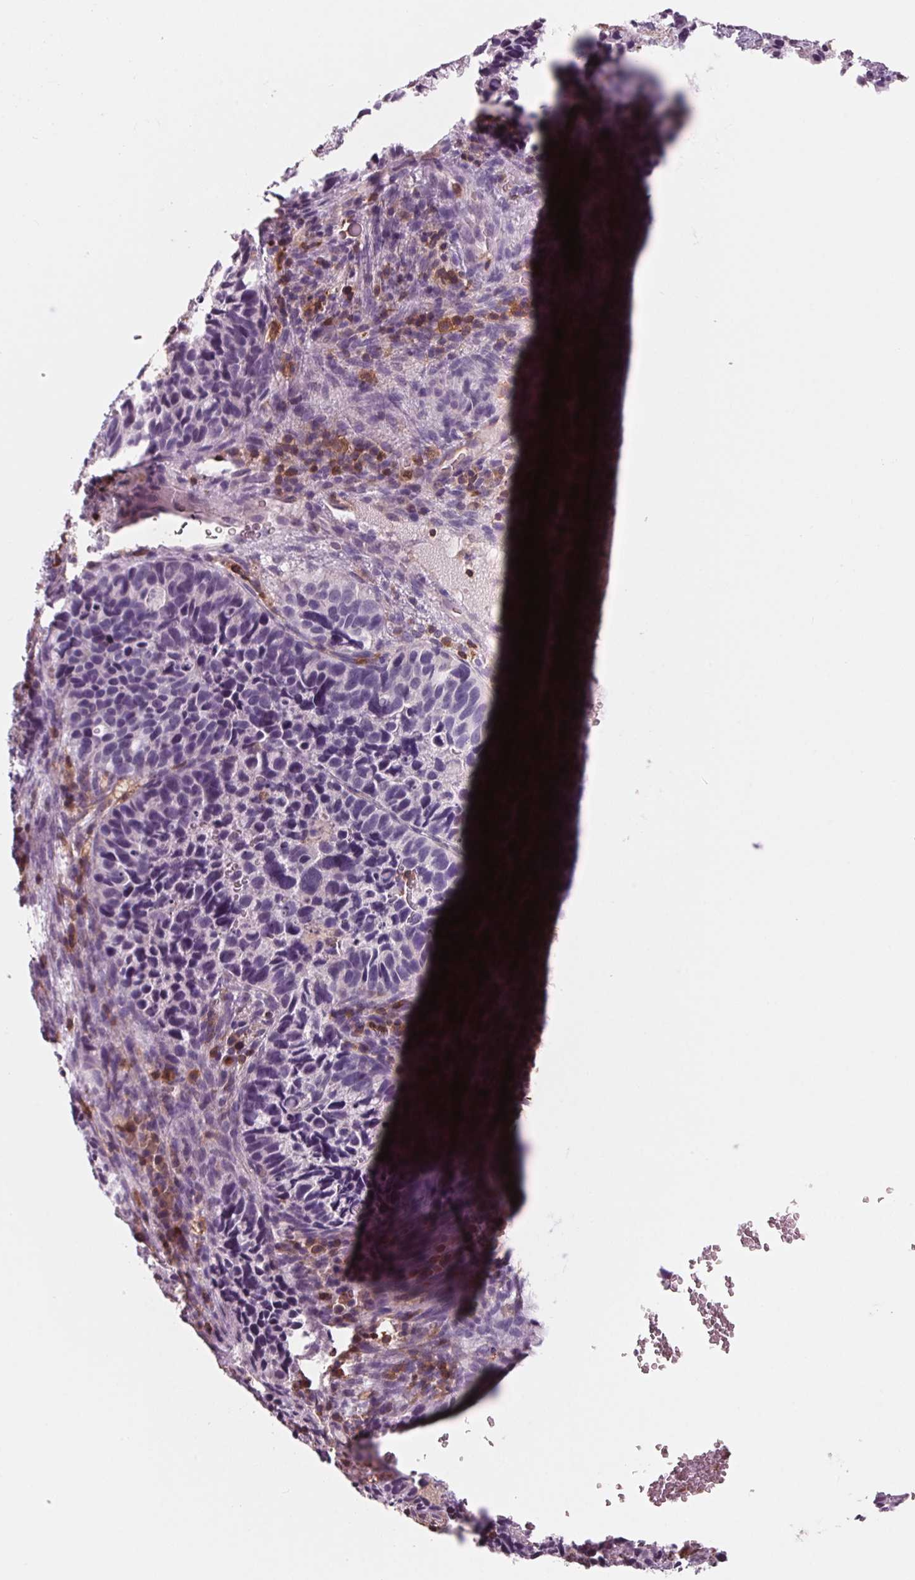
{"staining": {"intensity": "negative", "quantity": "none", "location": "none"}, "tissue": "cervical cancer", "cell_type": "Tumor cells", "image_type": "cancer", "snomed": [{"axis": "morphology", "description": "Squamous cell carcinoma, NOS"}, {"axis": "topography", "description": "Cervix"}], "caption": "DAB (3,3'-diaminobenzidine) immunohistochemical staining of cervical cancer exhibits no significant positivity in tumor cells. Nuclei are stained in blue.", "gene": "ARHGAP25", "patient": {"sex": "female", "age": 38}}